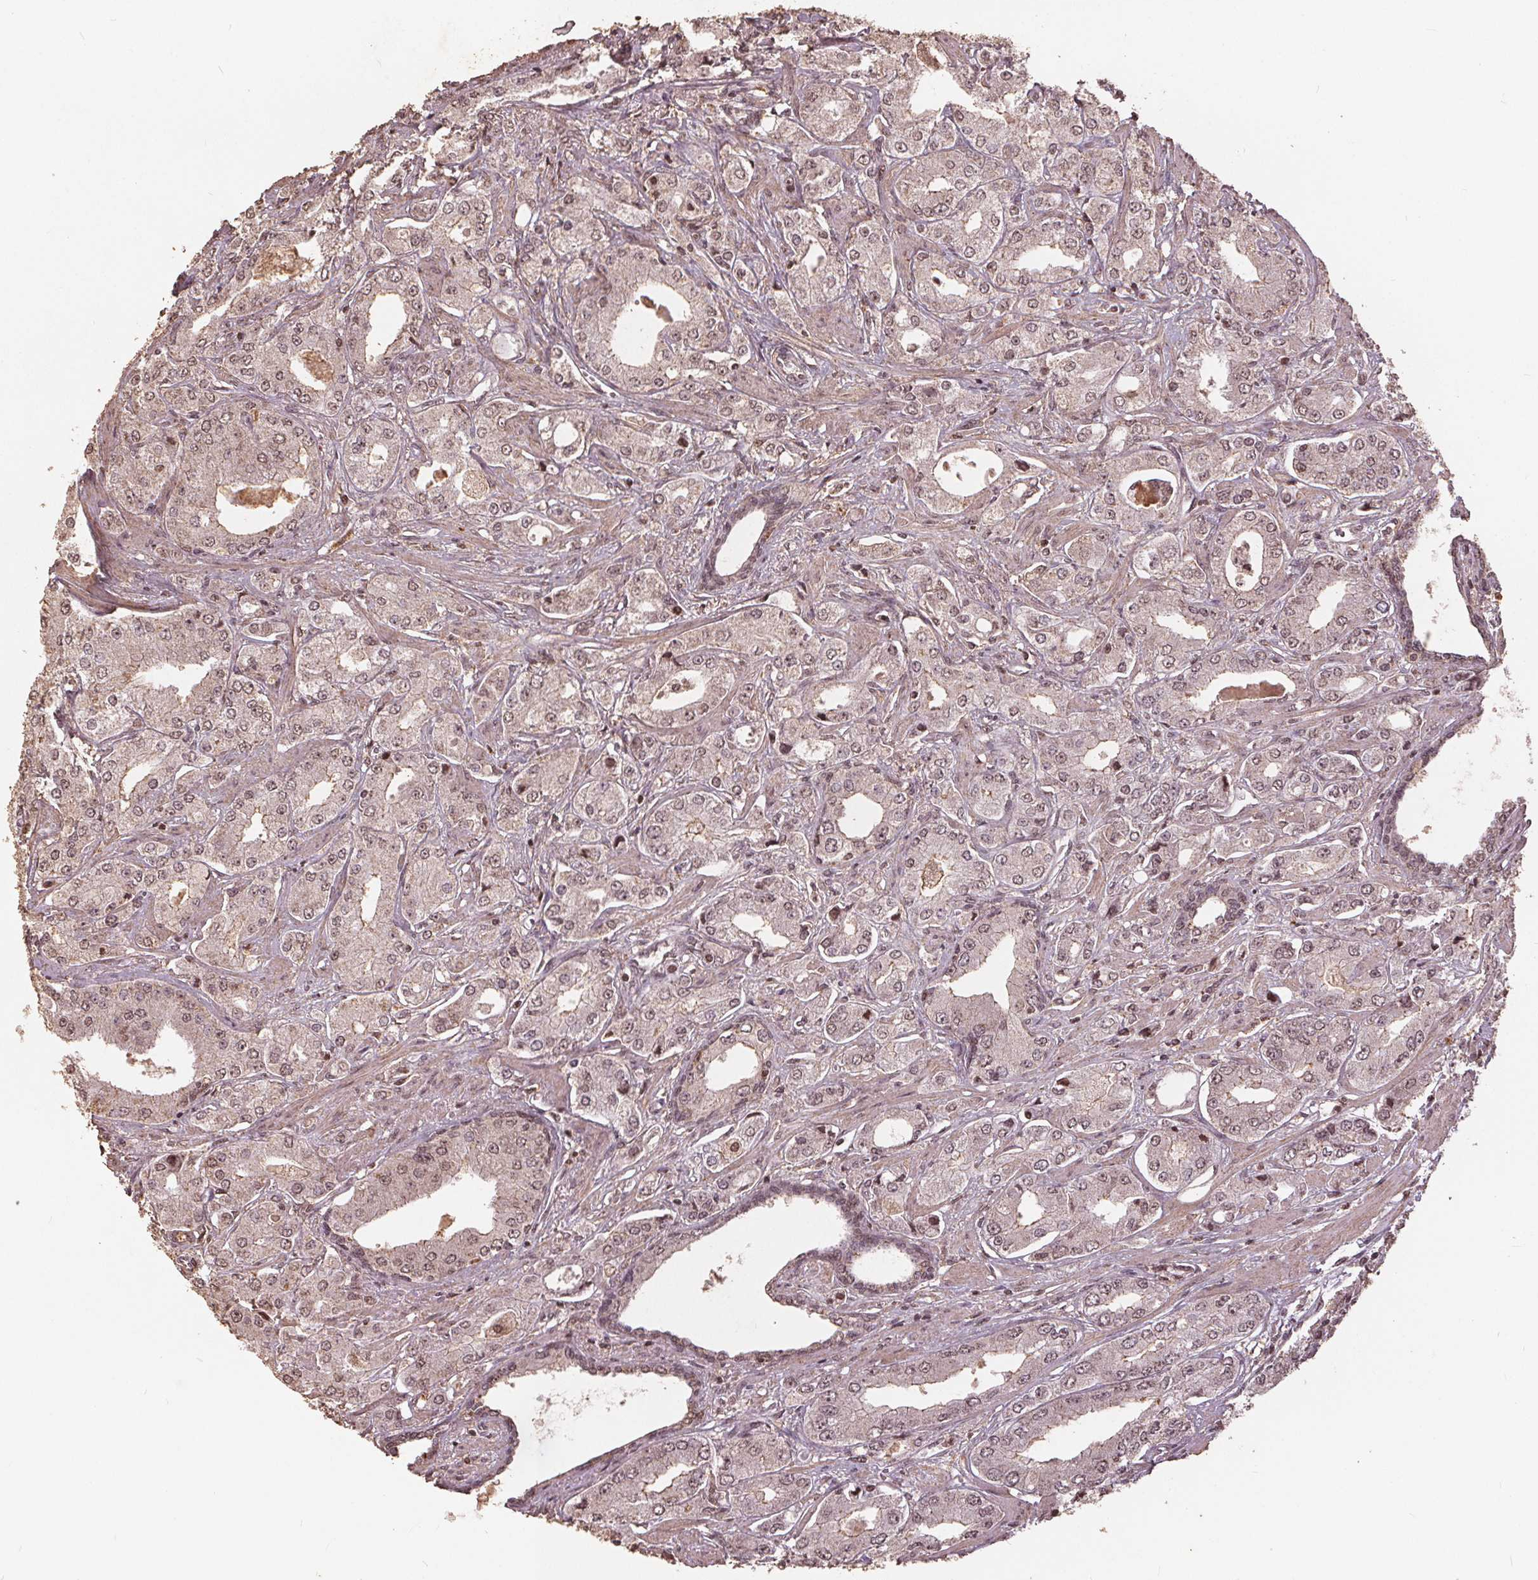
{"staining": {"intensity": "weak", "quantity": ">75%", "location": "nuclear"}, "tissue": "prostate cancer", "cell_type": "Tumor cells", "image_type": "cancer", "snomed": [{"axis": "morphology", "description": "Adenocarcinoma, Low grade"}, {"axis": "topography", "description": "Prostate"}], "caption": "Immunohistochemical staining of human prostate cancer (low-grade adenocarcinoma) reveals low levels of weak nuclear staining in approximately >75% of tumor cells.", "gene": "DSG3", "patient": {"sex": "male", "age": 60}}